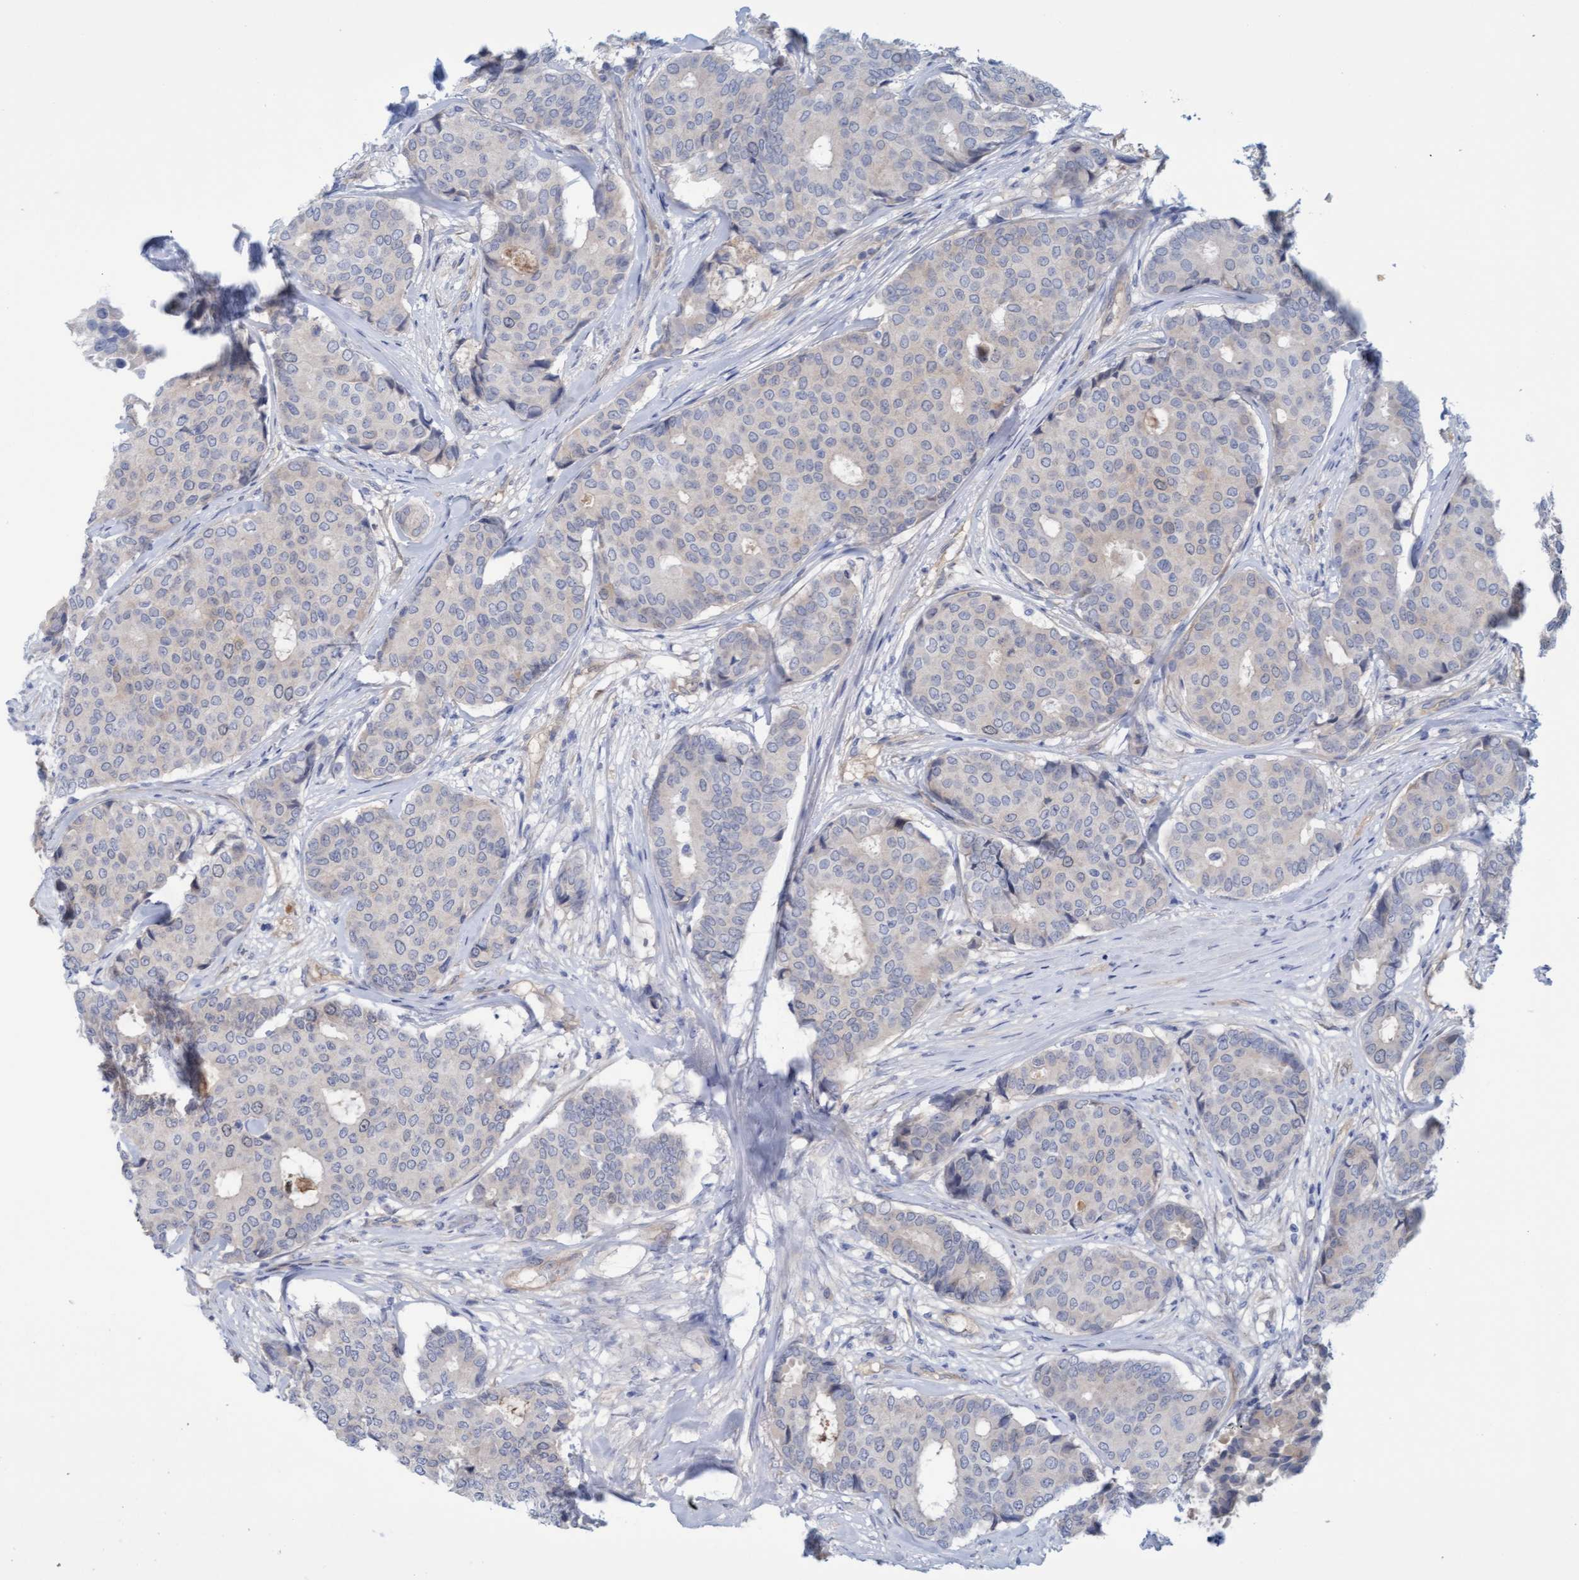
{"staining": {"intensity": "negative", "quantity": "none", "location": "none"}, "tissue": "breast cancer", "cell_type": "Tumor cells", "image_type": "cancer", "snomed": [{"axis": "morphology", "description": "Duct carcinoma"}, {"axis": "topography", "description": "Breast"}], "caption": "Histopathology image shows no protein positivity in tumor cells of breast invasive ductal carcinoma tissue. Brightfield microscopy of immunohistochemistry (IHC) stained with DAB (brown) and hematoxylin (blue), captured at high magnification.", "gene": "STXBP1", "patient": {"sex": "female", "age": 75}}